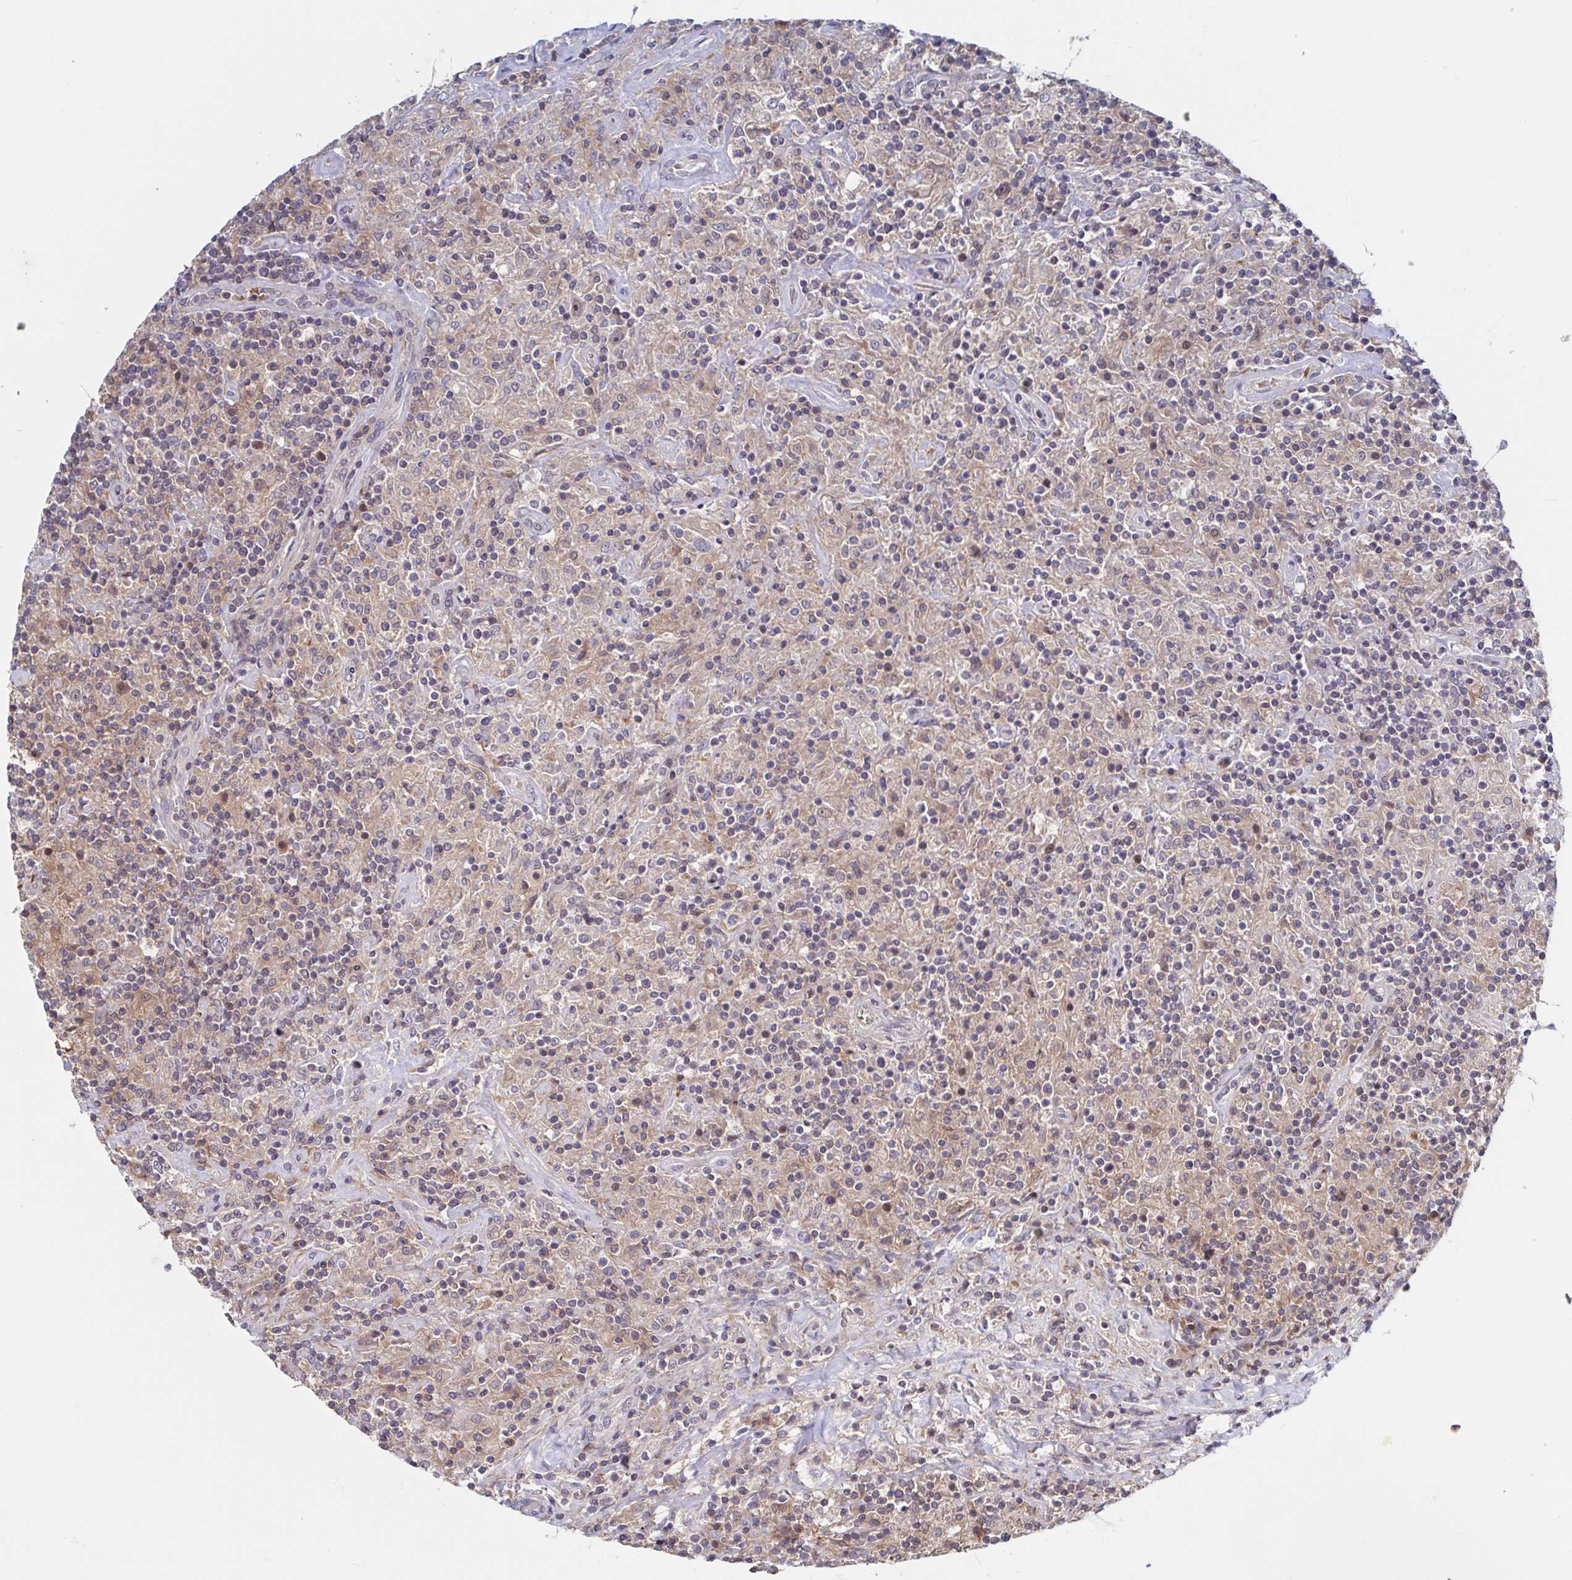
{"staining": {"intensity": "weak", "quantity": "<25%", "location": "cytoplasmic/membranous"}, "tissue": "lymphoma", "cell_type": "Tumor cells", "image_type": "cancer", "snomed": [{"axis": "morphology", "description": "Hodgkin's disease, NOS"}, {"axis": "topography", "description": "Lymph node"}], "caption": "DAB immunohistochemical staining of human lymphoma demonstrates no significant expression in tumor cells.", "gene": "DHRS12", "patient": {"sex": "male", "age": 70}}